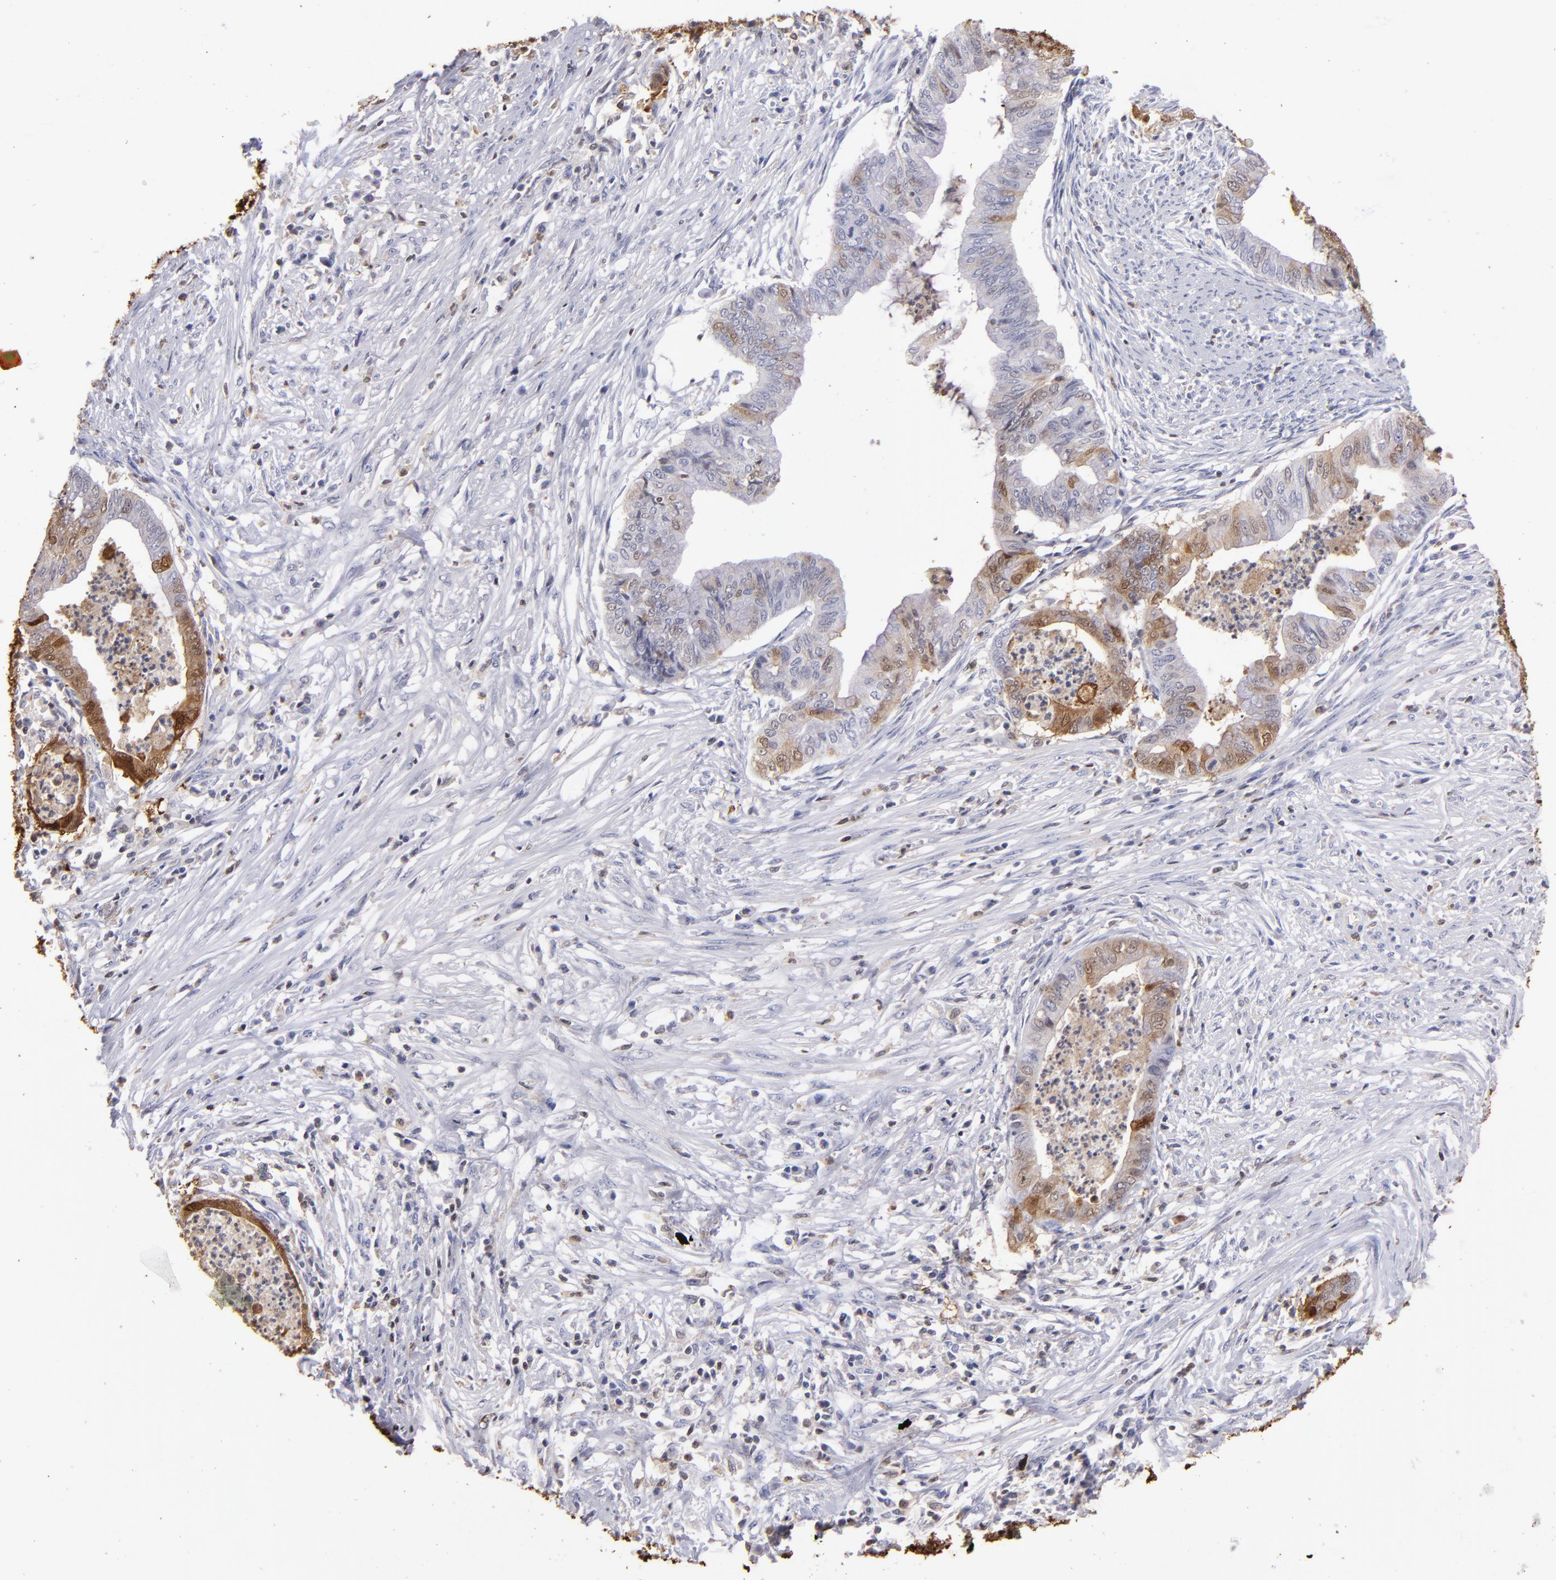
{"staining": {"intensity": "moderate", "quantity": "<25%", "location": "cytoplasmic/membranous,nuclear"}, "tissue": "endometrial cancer", "cell_type": "Tumor cells", "image_type": "cancer", "snomed": [{"axis": "morphology", "description": "Necrosis, NOS"}, {"axis": "morphology", "description": "Adenocarcinoma, NOS"}, {"axis": "topography", "description": "Endometrium"}], "caption": "Endometrial adenocarcinoma stained with a protein marker exhibits moderate staining in tumor cells.", "gene": "S100A2", "patient": {"sex": "female", "age": 79}}